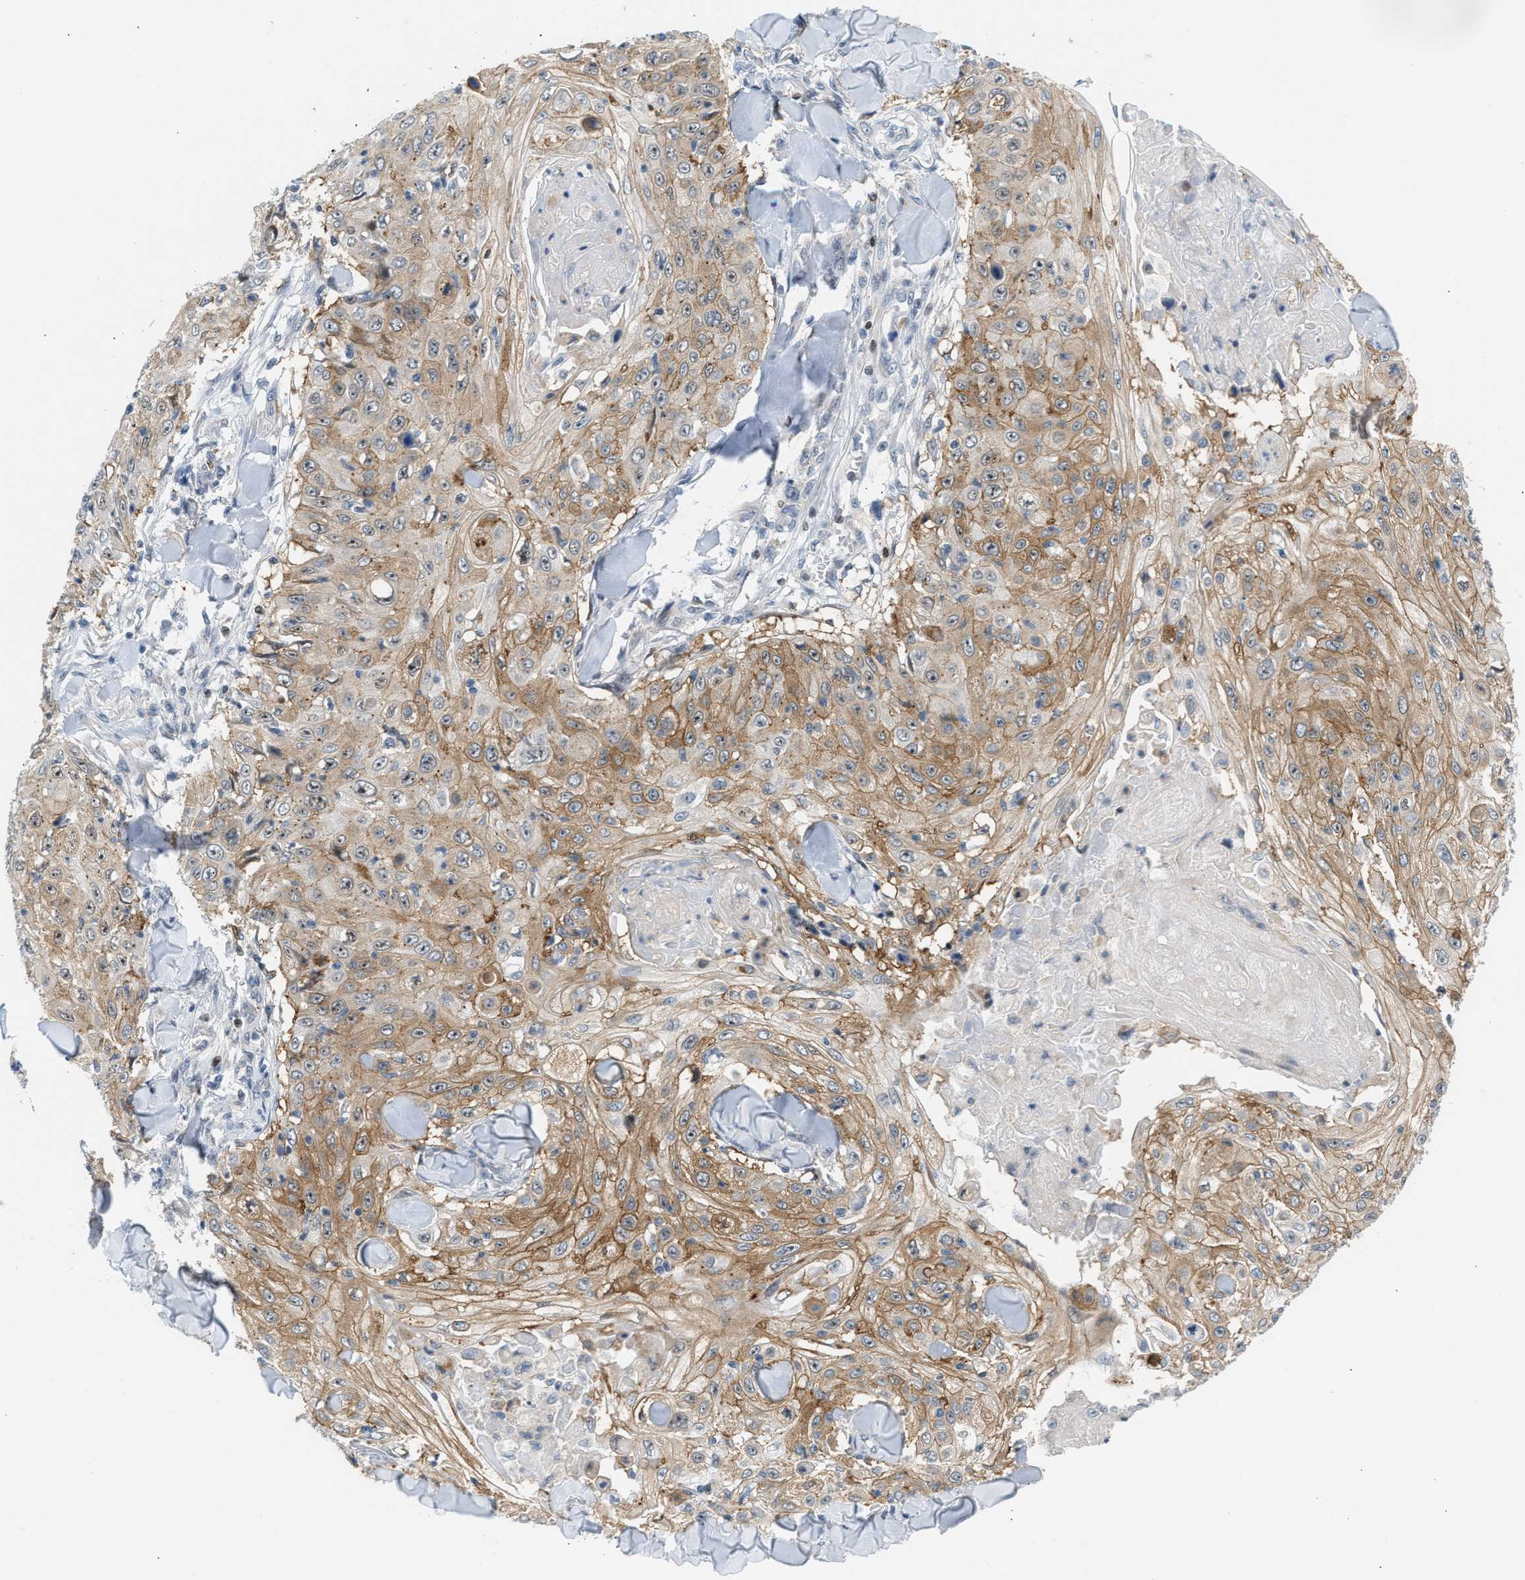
{"staining": {"intensity": "moderate", "quantity": "25%-75%", "location": "cytoplasmic/membranous,nuclear"}, "tissue": "skin cancer", "cell_type": "Tumor cells", "image_type": "cancer", "snomed": [{"axis": "morphology", "description": "Squamous cell carcinoma, NOS"}, {"axis": "topography", "description": "Skin"}], "caption": "This image exhibits IHC staining of human squamous cell carcinoma (skin), with medium moderate cytoplasmic/membranous and nuclear expression in approximately 25%-75% of tumor cells.", "gene": "NPS", "patient": {"sex": "male", "age": 86}}